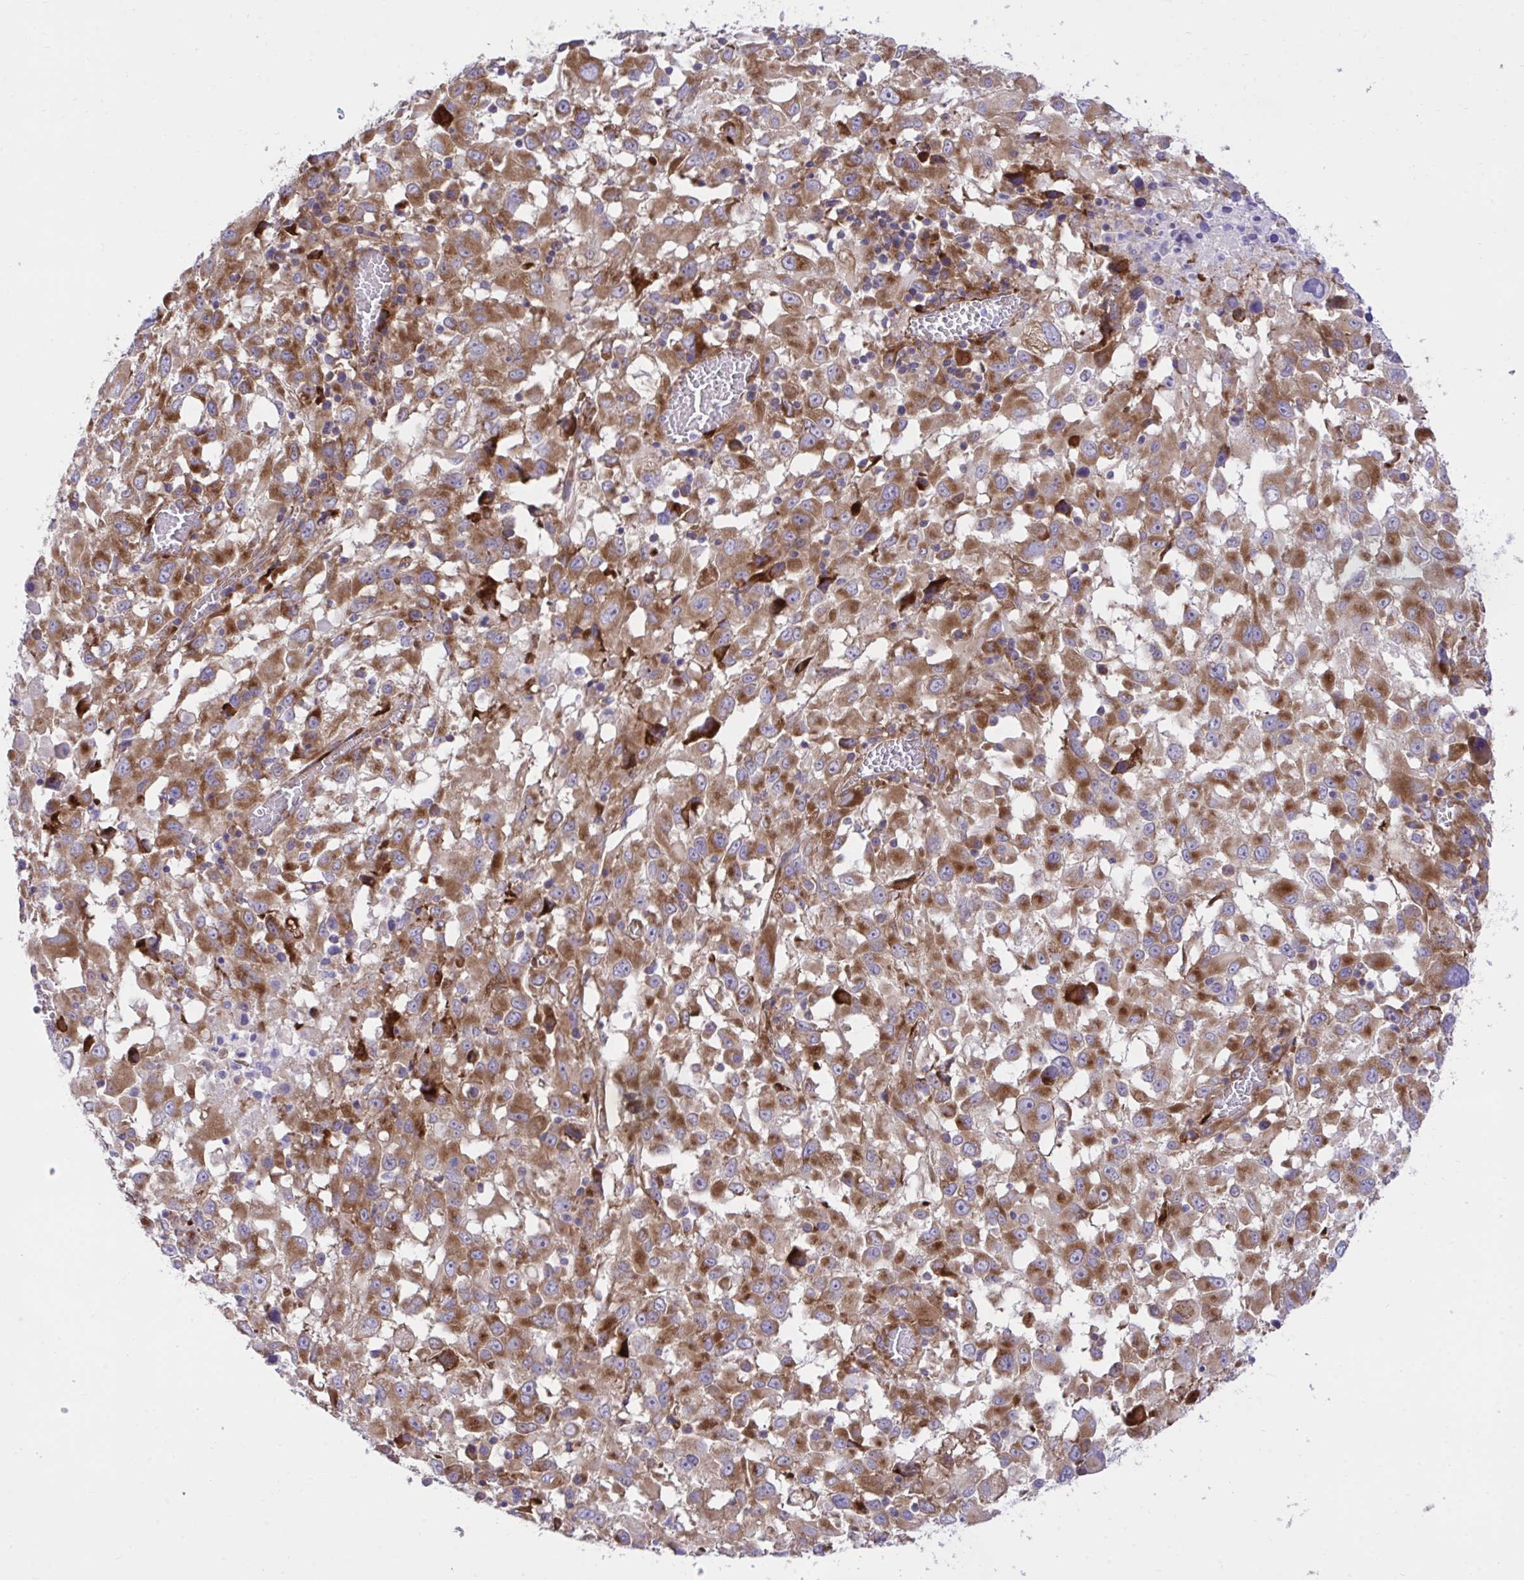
{"staining": {"intensity": "moderate", "quantity": ">75%", "location": "cytoplasmic/membranous"}, "tissue": "melanoma", "cell_type": "Tumor cells", "image_type": "cancer", "snomed": [{"axis": "morphology", "description": "Malignant melanoma, Metastatic site"}, {"axis": "topography", "description": "Soft tissue"}], "caption": "A medium amount of moderate cytoplasmic/membranous positivity is identified in approximately >75% of tumor cells in malignant melanoma (metastatic site) tissue.", "gene": "RPS15", "patient": {"sex": "male", "age": 50}}